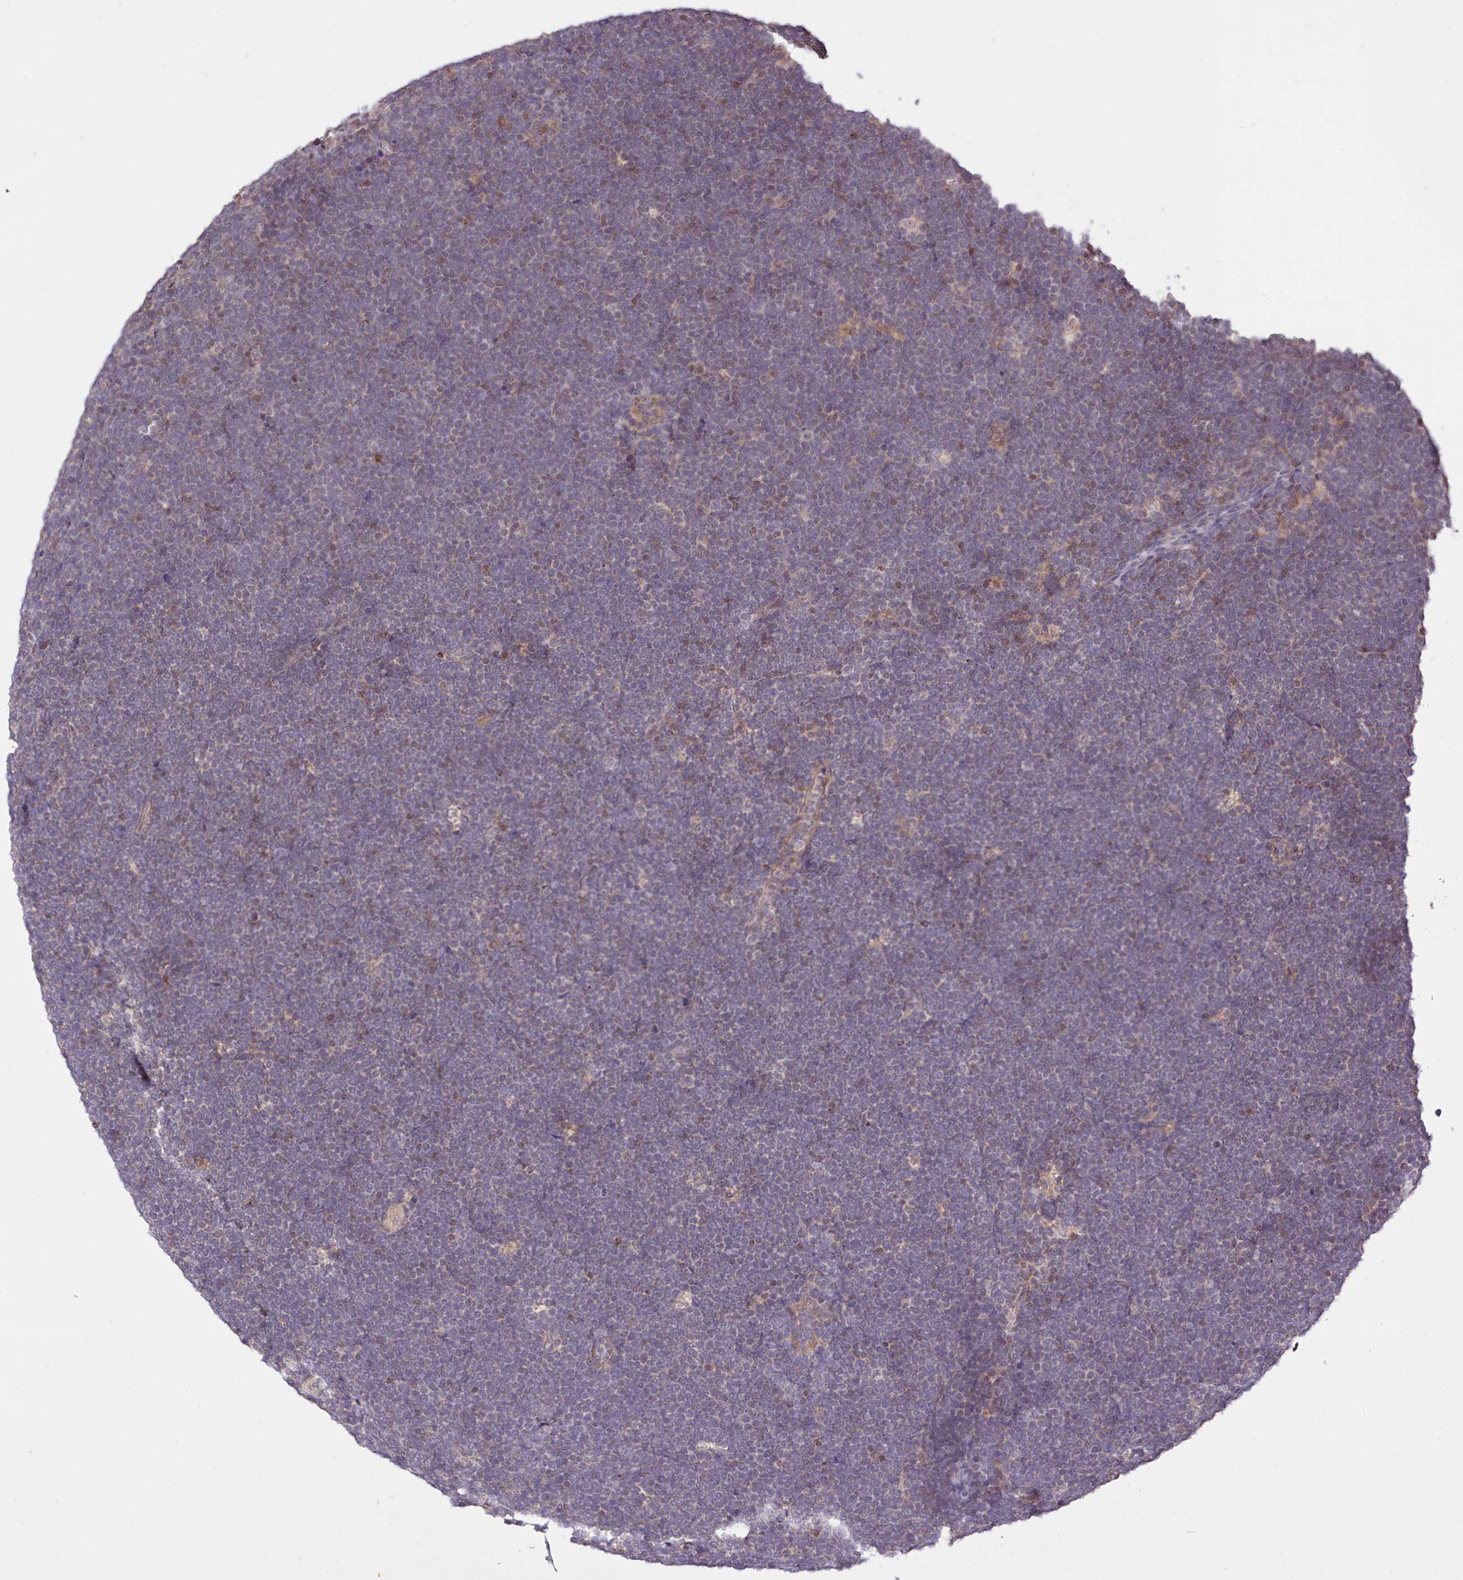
{"staining": {"intensity": "negative", "quantity": "none", "location": "none"}, "tissue": "lymphoma", "cell_type": "Tumor cells", "image_type": "cancer", "snomed": [{"axis": "morphology", "description": "Malignant lymphoma, non-Hodgkin's type, High grade"}, {"axis": "topography", "description": "Lymph node"}], "caption": "A high-resolution micrograph shows immunohistochemistry staining of malignant lymphoma, non-Hodgkin's type (high-grade), which reveals no significant positivity in tumor cells. (Immunohistochemistry (ihc), brightfield microscopy, high magnification).", "gene": "ARL17A", "patient": {"sex": "male", "age": 13}}